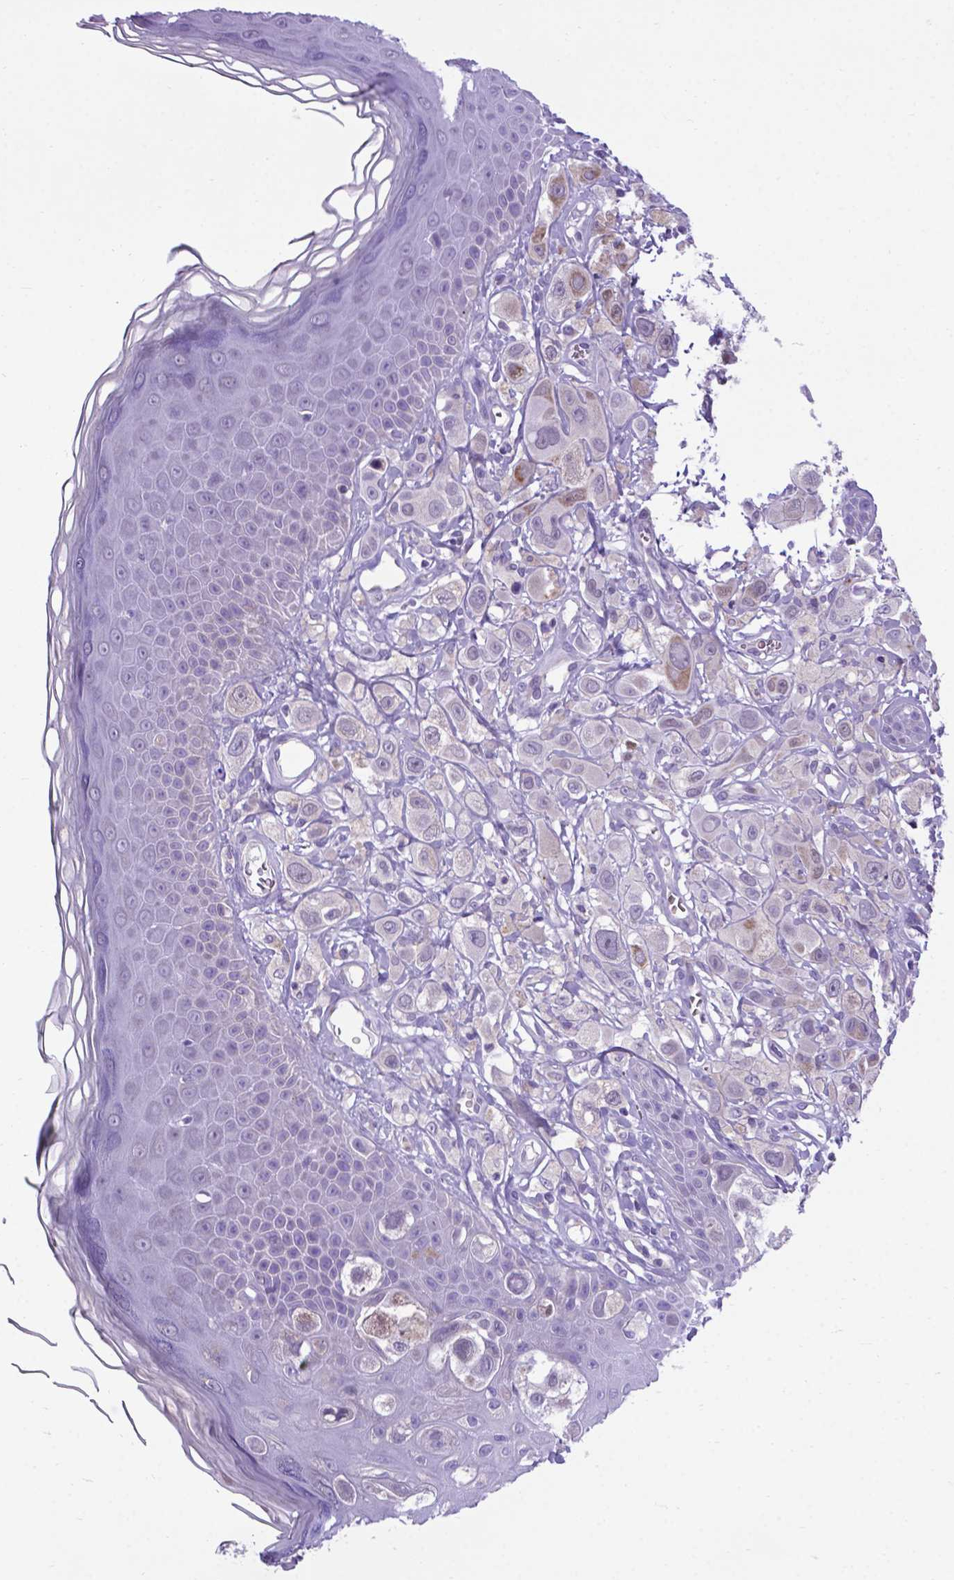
{"staining": {"intensity": "moderate", "quantity": "25%-75%", "location": "nuclear"}, "tissue": "melanoma", "cell_type": "Tumor cells", "image_type": "cancer", "snomed": [{"axis": "morphology", "description": "Malignant melanoma, NOS"}, {"axis": "topography", "description": "Skin"}], "caption": "IHC (DAB) staining of human melanoma exhibits moderate nuclear protein expression in about 25%-75% of tumor cells.", "gene": "POU3F3", "patient": {"sex": "male", "age": 67}}